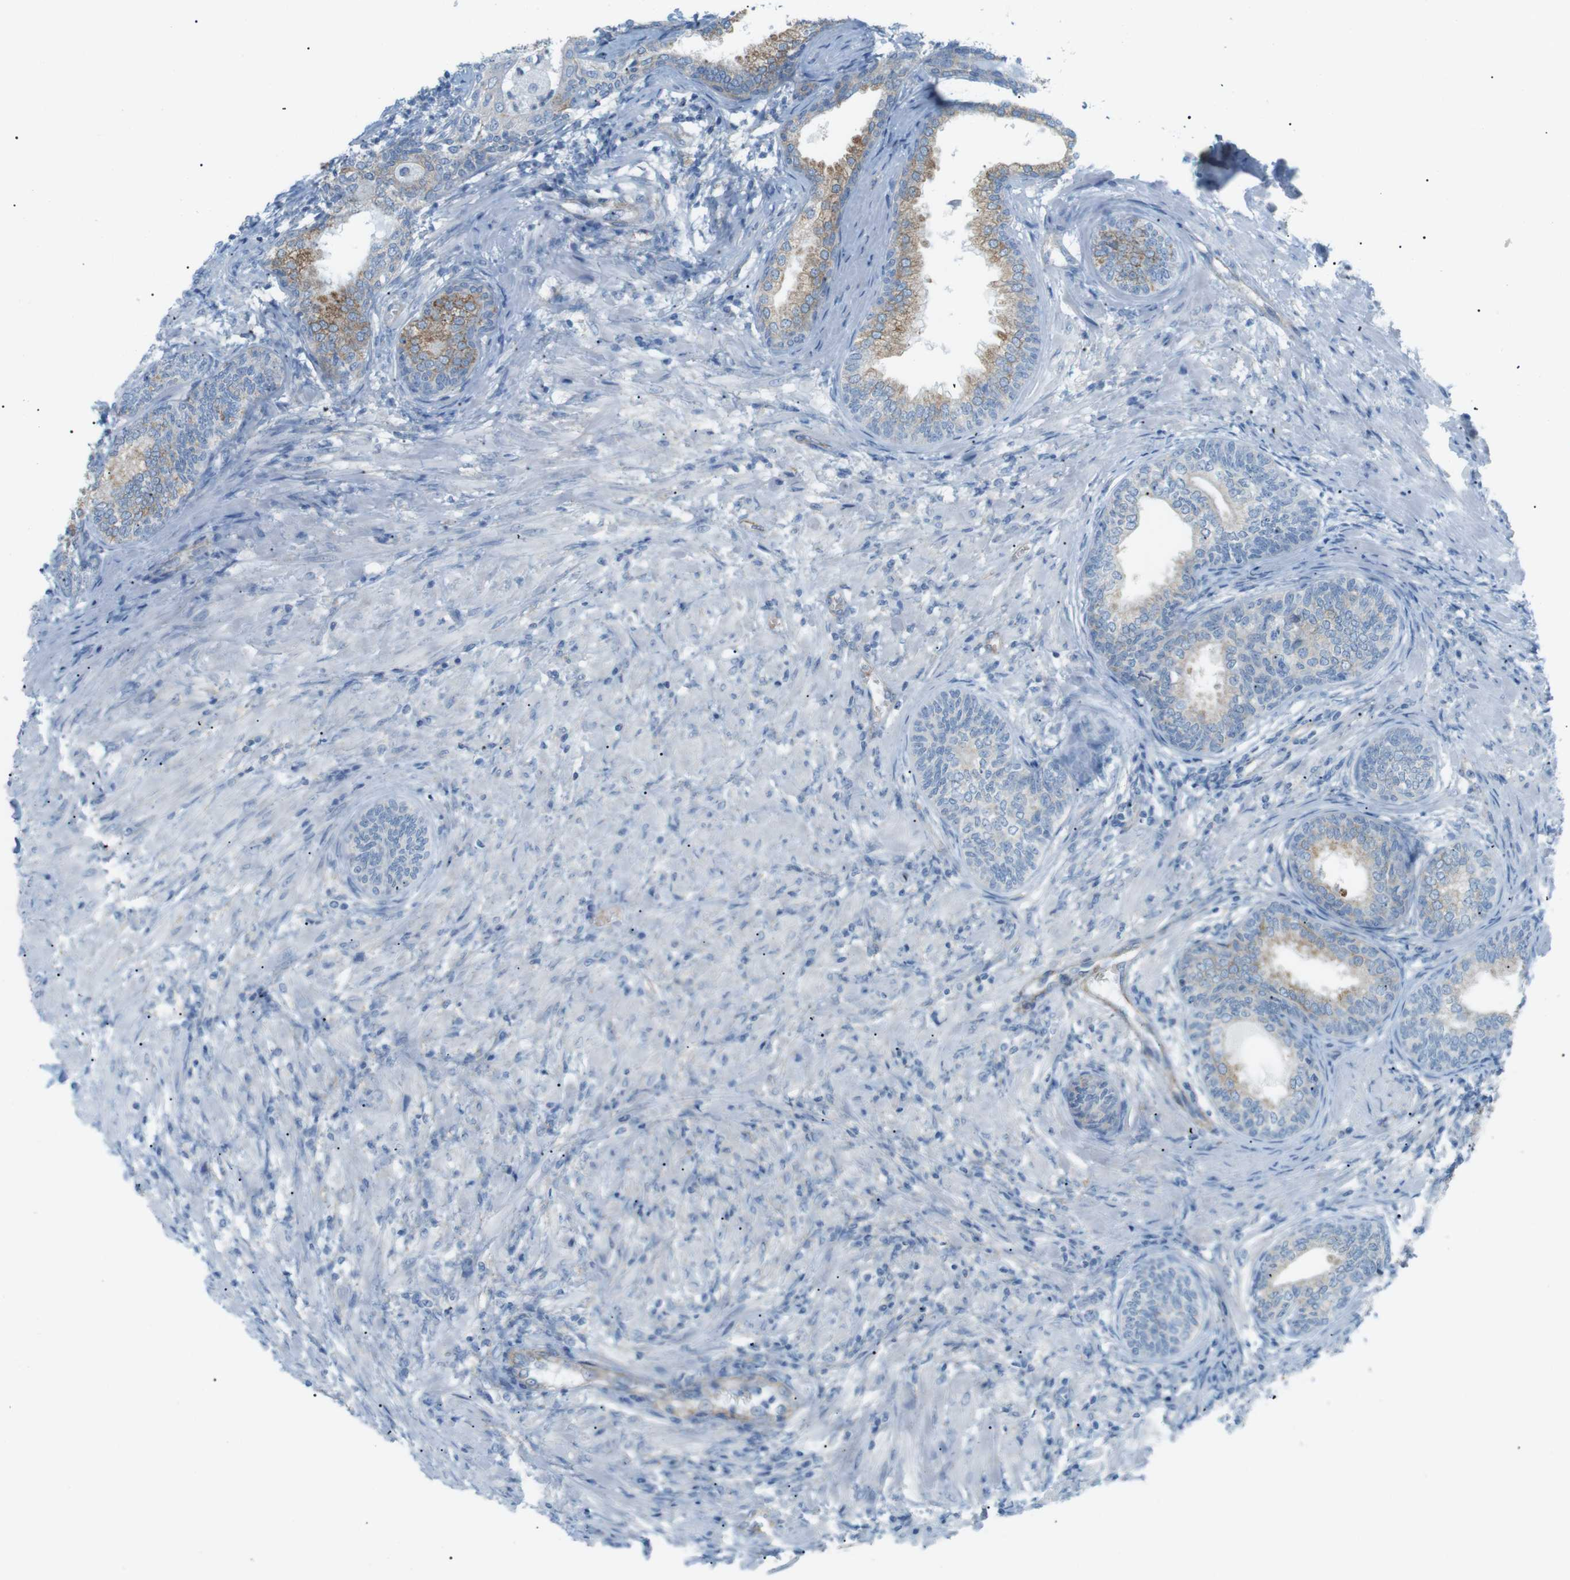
{"staining": {"intensity": "moderate", "quantity": "25%-75%", "location": "cytoplasmic/membranous"}, "tissue": "prostate", "cell_type": "Glandular cells", "image_type": "normal", "snomed": [{"axis": "morphology", "description": "Normal tissue, NOS"}, {"axis": "topography", "description": "Prostate"}], "caption": "Immunohistochemistry (IHC) histopathology image of unremarkable prostate: human prostate stained using immunohistochemistry (IHC) displays medium levels of moderate protein expression localized specifically in the cytoplasmic/membranous of glandular cells, appearing as a cytoplasmic/membranous brown color.", "gene": "VAMP1", "patient": {"sex": "male", "age": 76}}